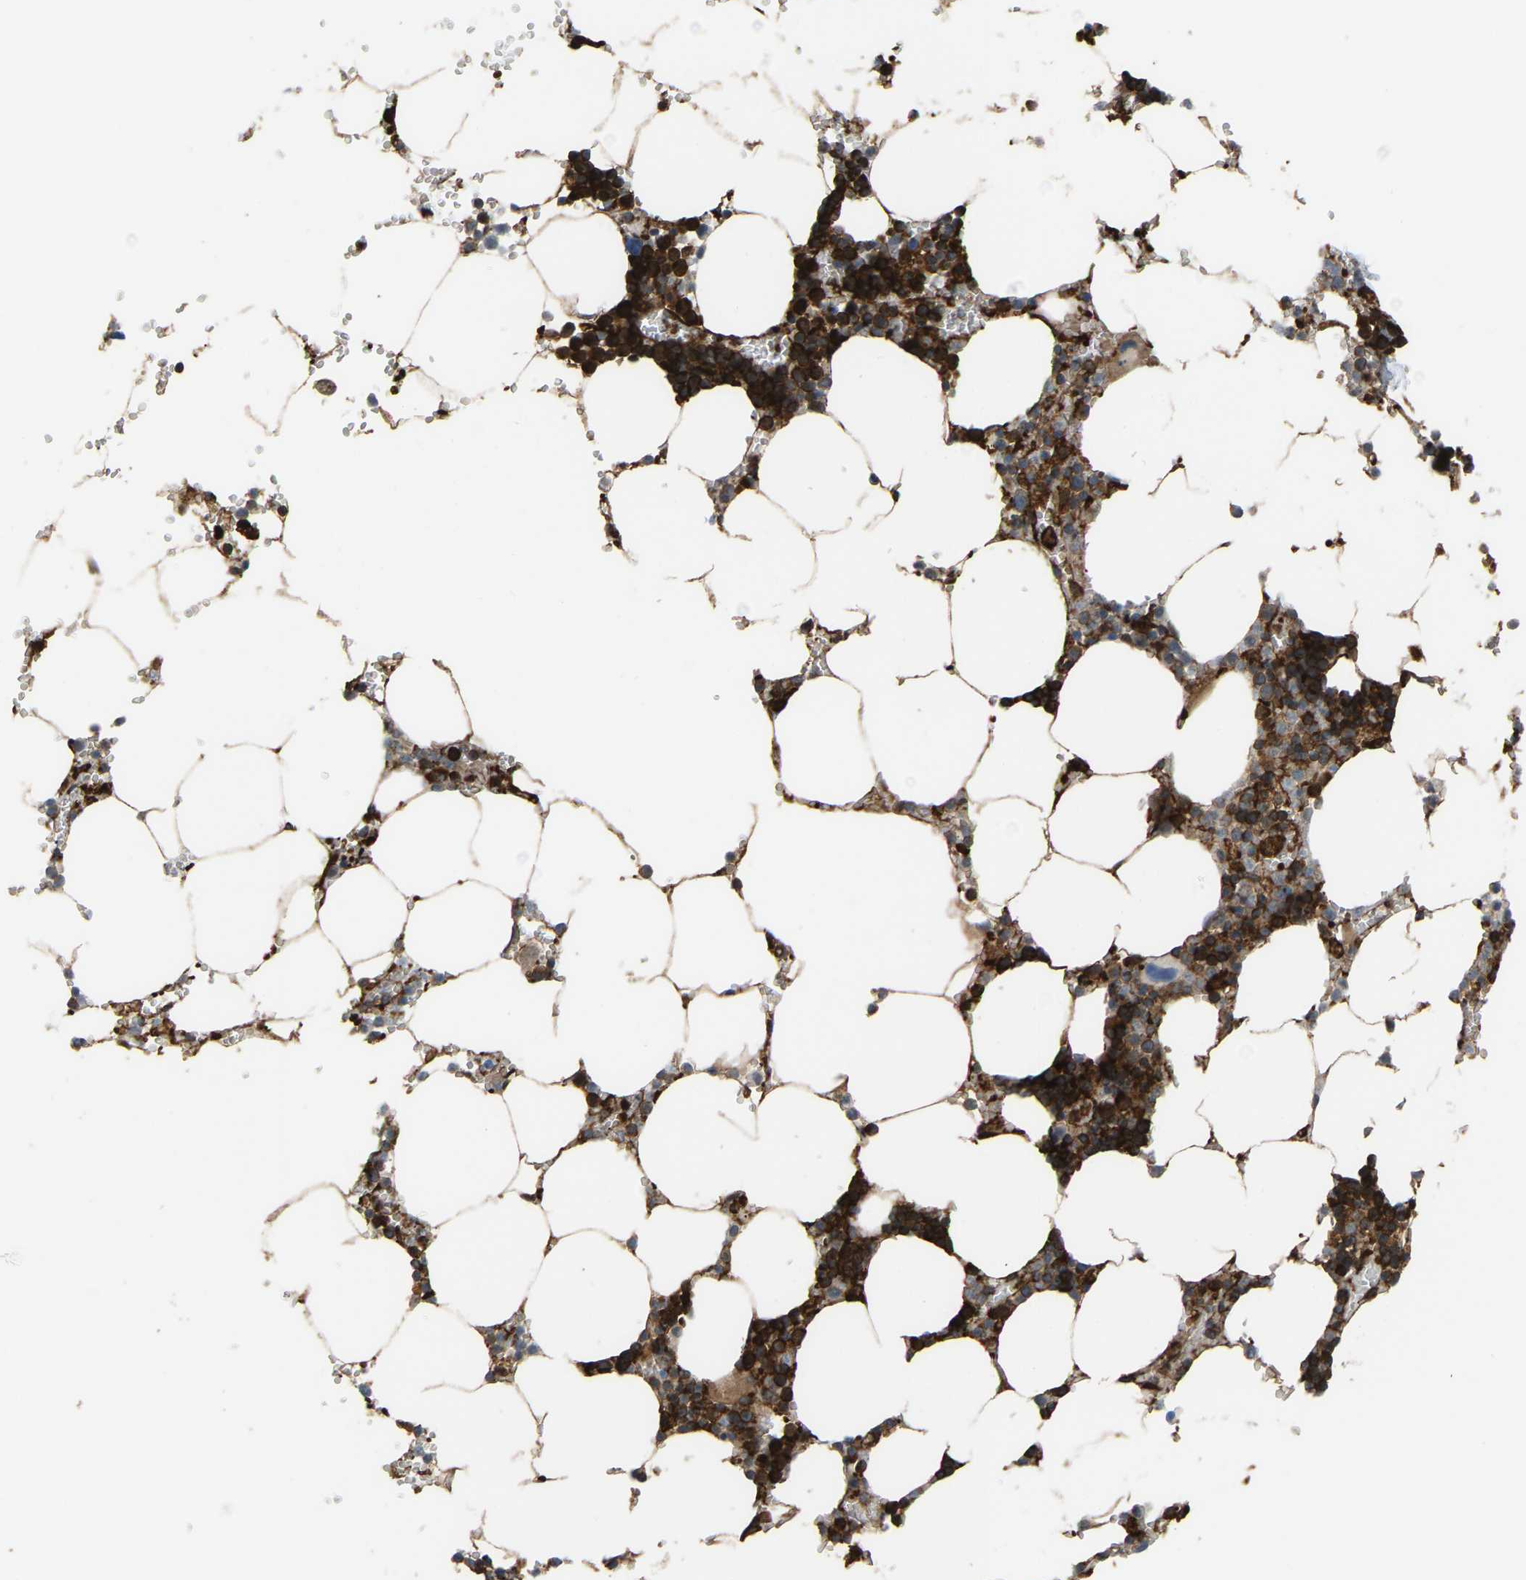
{"staining": {"intensity": "strong", "quantity": "25%-75%", "location": "cytoplasmic/membranous"}, "tissue": "bone marrow", "cell_type": "Hematopoietic cells", "image_type": "normal", "snomed": [{"axis": "morphology", "description": "Normal tissue, NOS"}, {"axis": "topography", "description": "Bone marrow"}], "caption": "Human bone marrow stained for a protein (brown) exhibits strong cytoplasmic/membranous positive expression in approximately 25%-75% of hematopoietic cells.", "gene": "PICALM", "patient": {"sex": "male", "age": 70}}